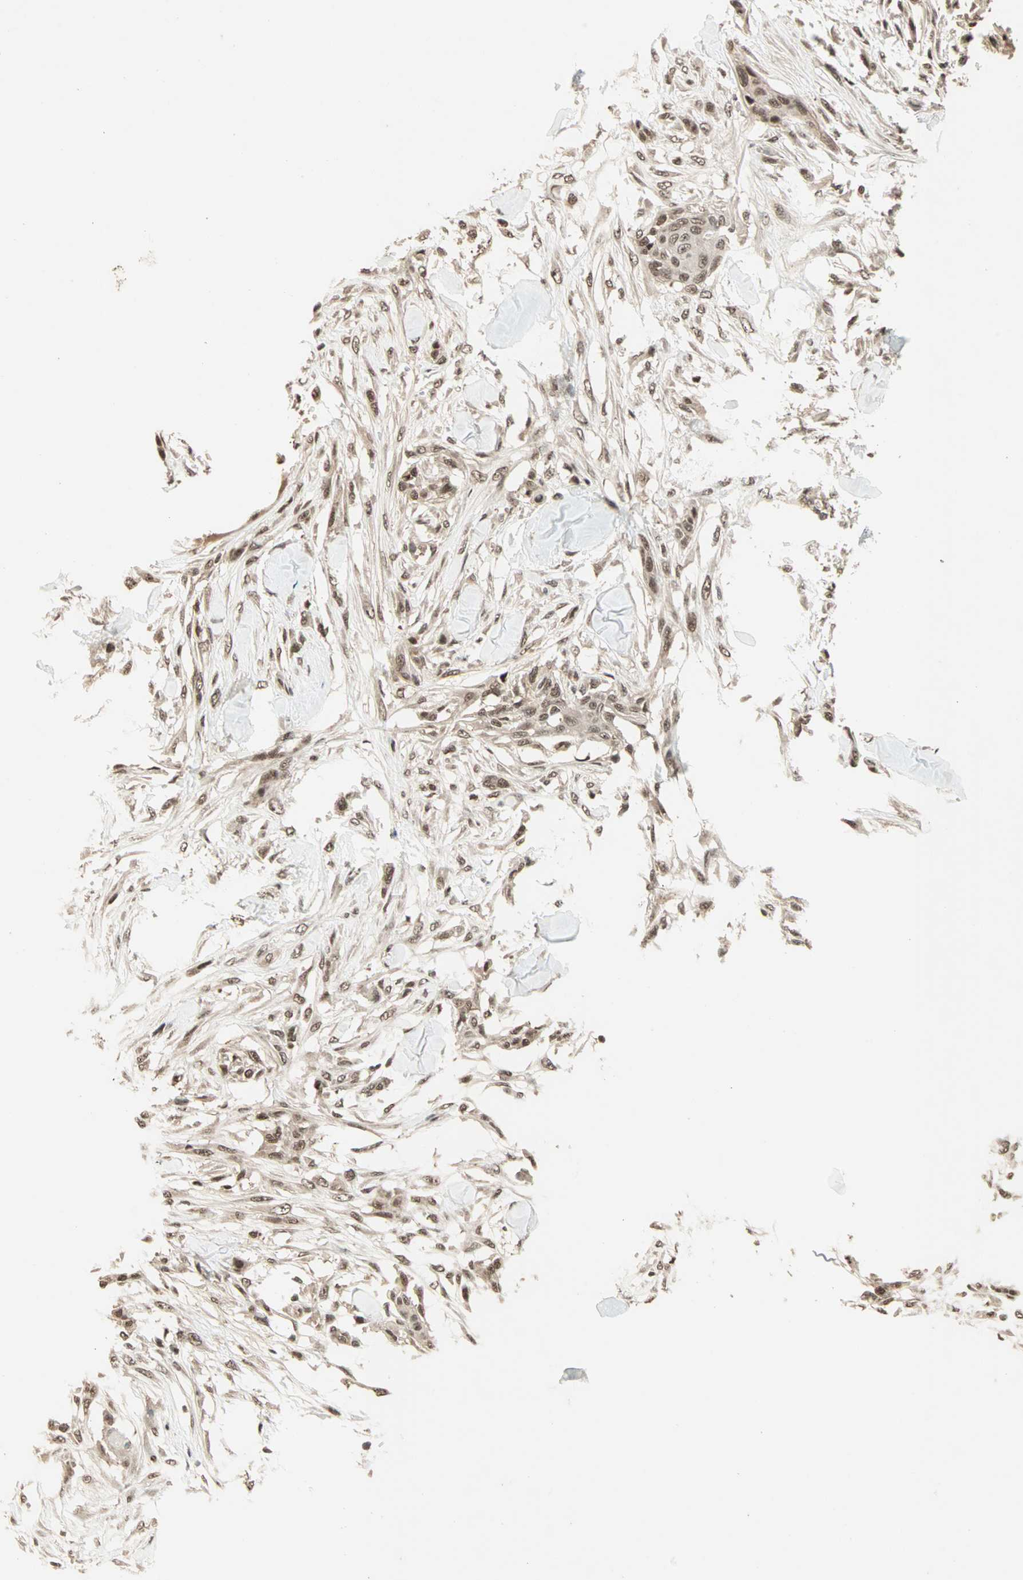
{"staining": {"intensity": "moderate", "quantity": ">75%", "location": "nuclear"}, "tissue": "skin cancer", "cell_type": "Tumor cells", "image_type": "cancer", "snomed": [{"axis": "morphology", "description": "Squamous cell carcinoma, NOS"}, {"axis": "topography", "description": "Skin"}], "caption": "Immunohistochemical staining of squamous cell carcinoma (skin) shows medium levels of moderate nuclear positivity in about >75% of tumor cells.", "gene": "ZNF701", "patient": {"sex": "female", "age": 59}}